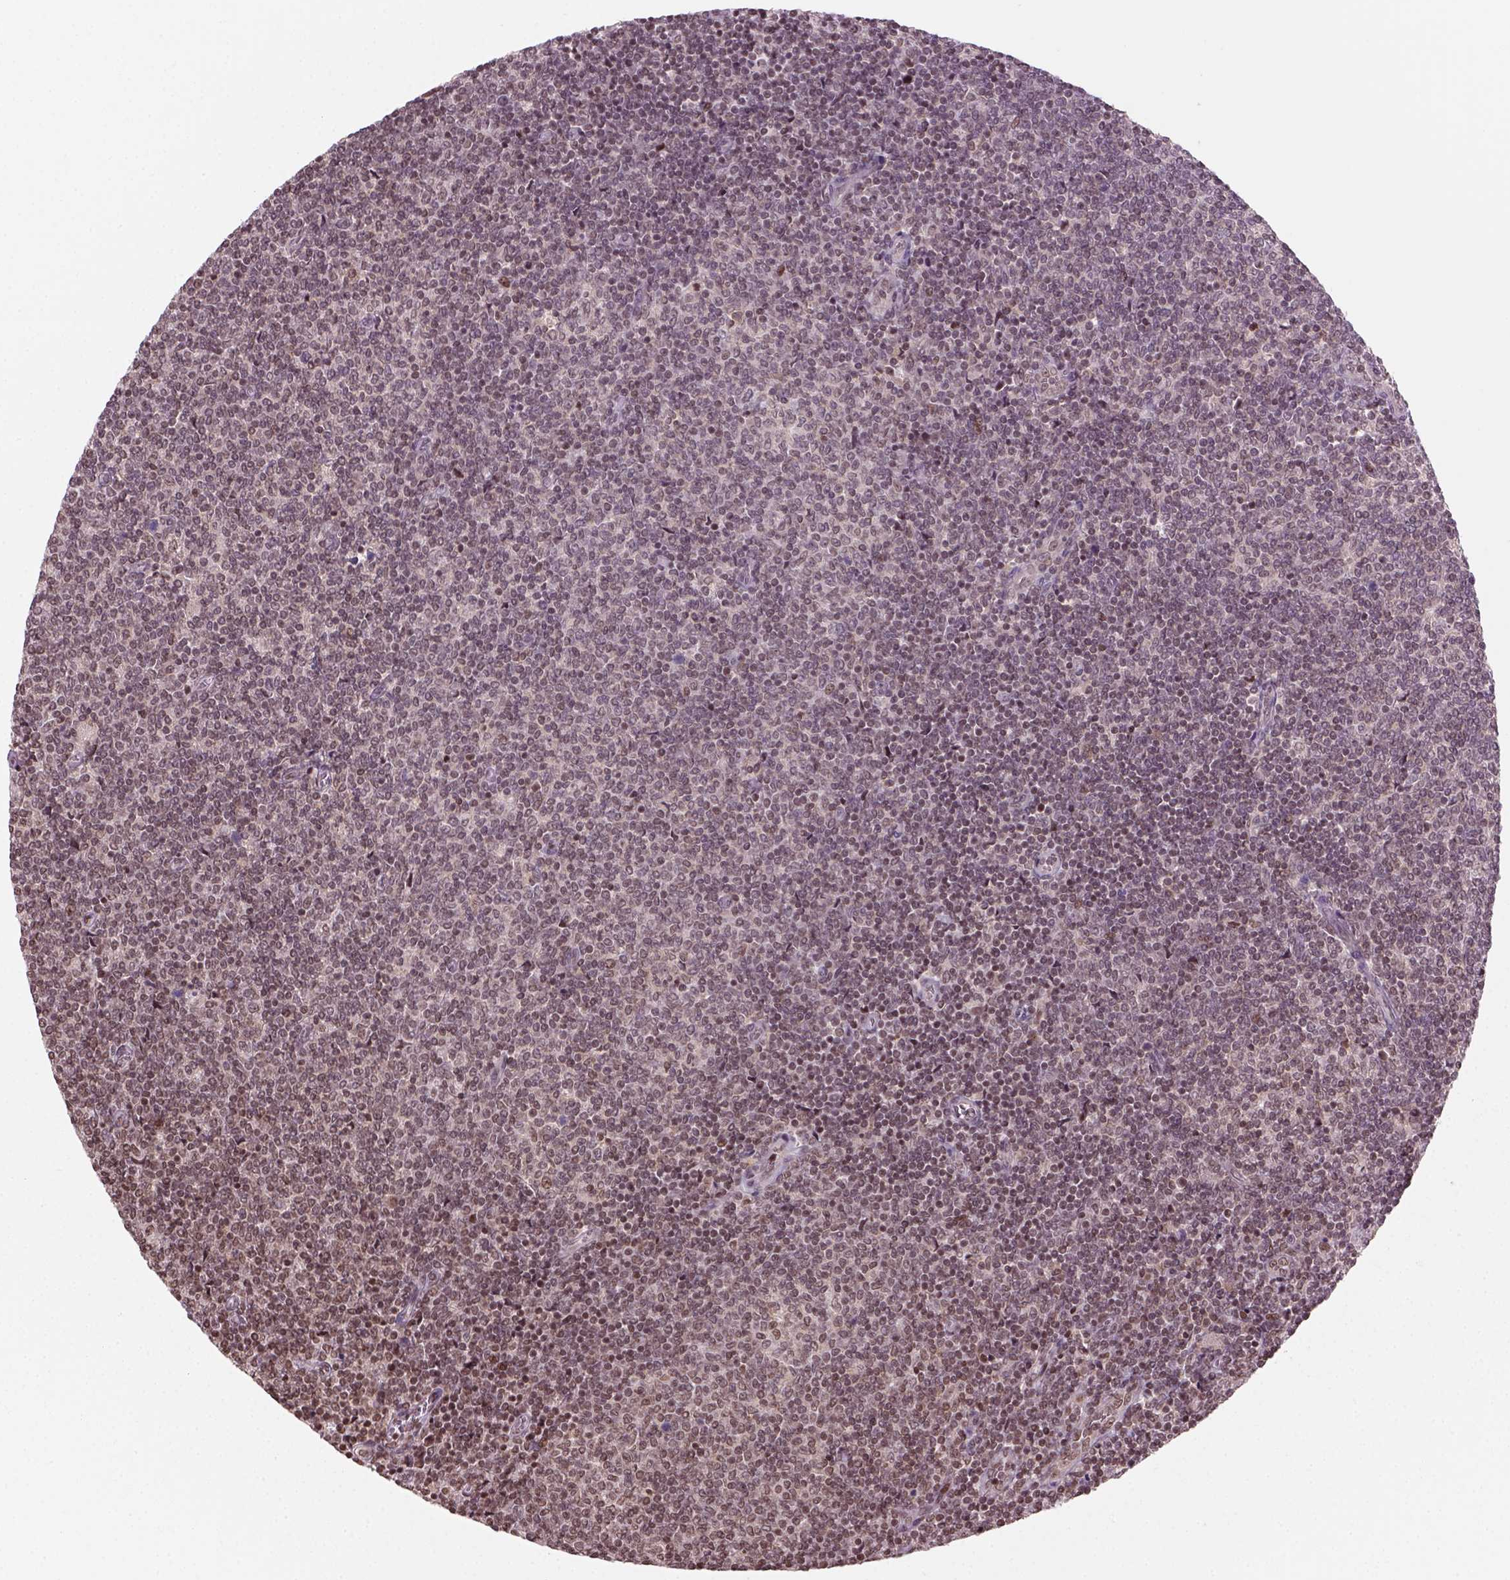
{"staining": {"intensity": "weak", "quantity": "25%-75%", "location": "nuclear"}, "tissue": "lymphoma", "cell_type": "Tumor cells", "image_type": "cancer", "snomed": [{"axis": "morphology", "description": "Malignant lymphoma, non-Hodgkin's type, Low grade"}, {"axis": "topography", "description": "Lymph node"}], "caption": "Immunohistochemistry histopathology image of human lymphoma stained for a protein (brown), which exhibits low levels of weak nuclear staining in about 25%-75% of tumor cells.", "gene": "GOT1", "patient": {"sex": "male", "age": 52}}